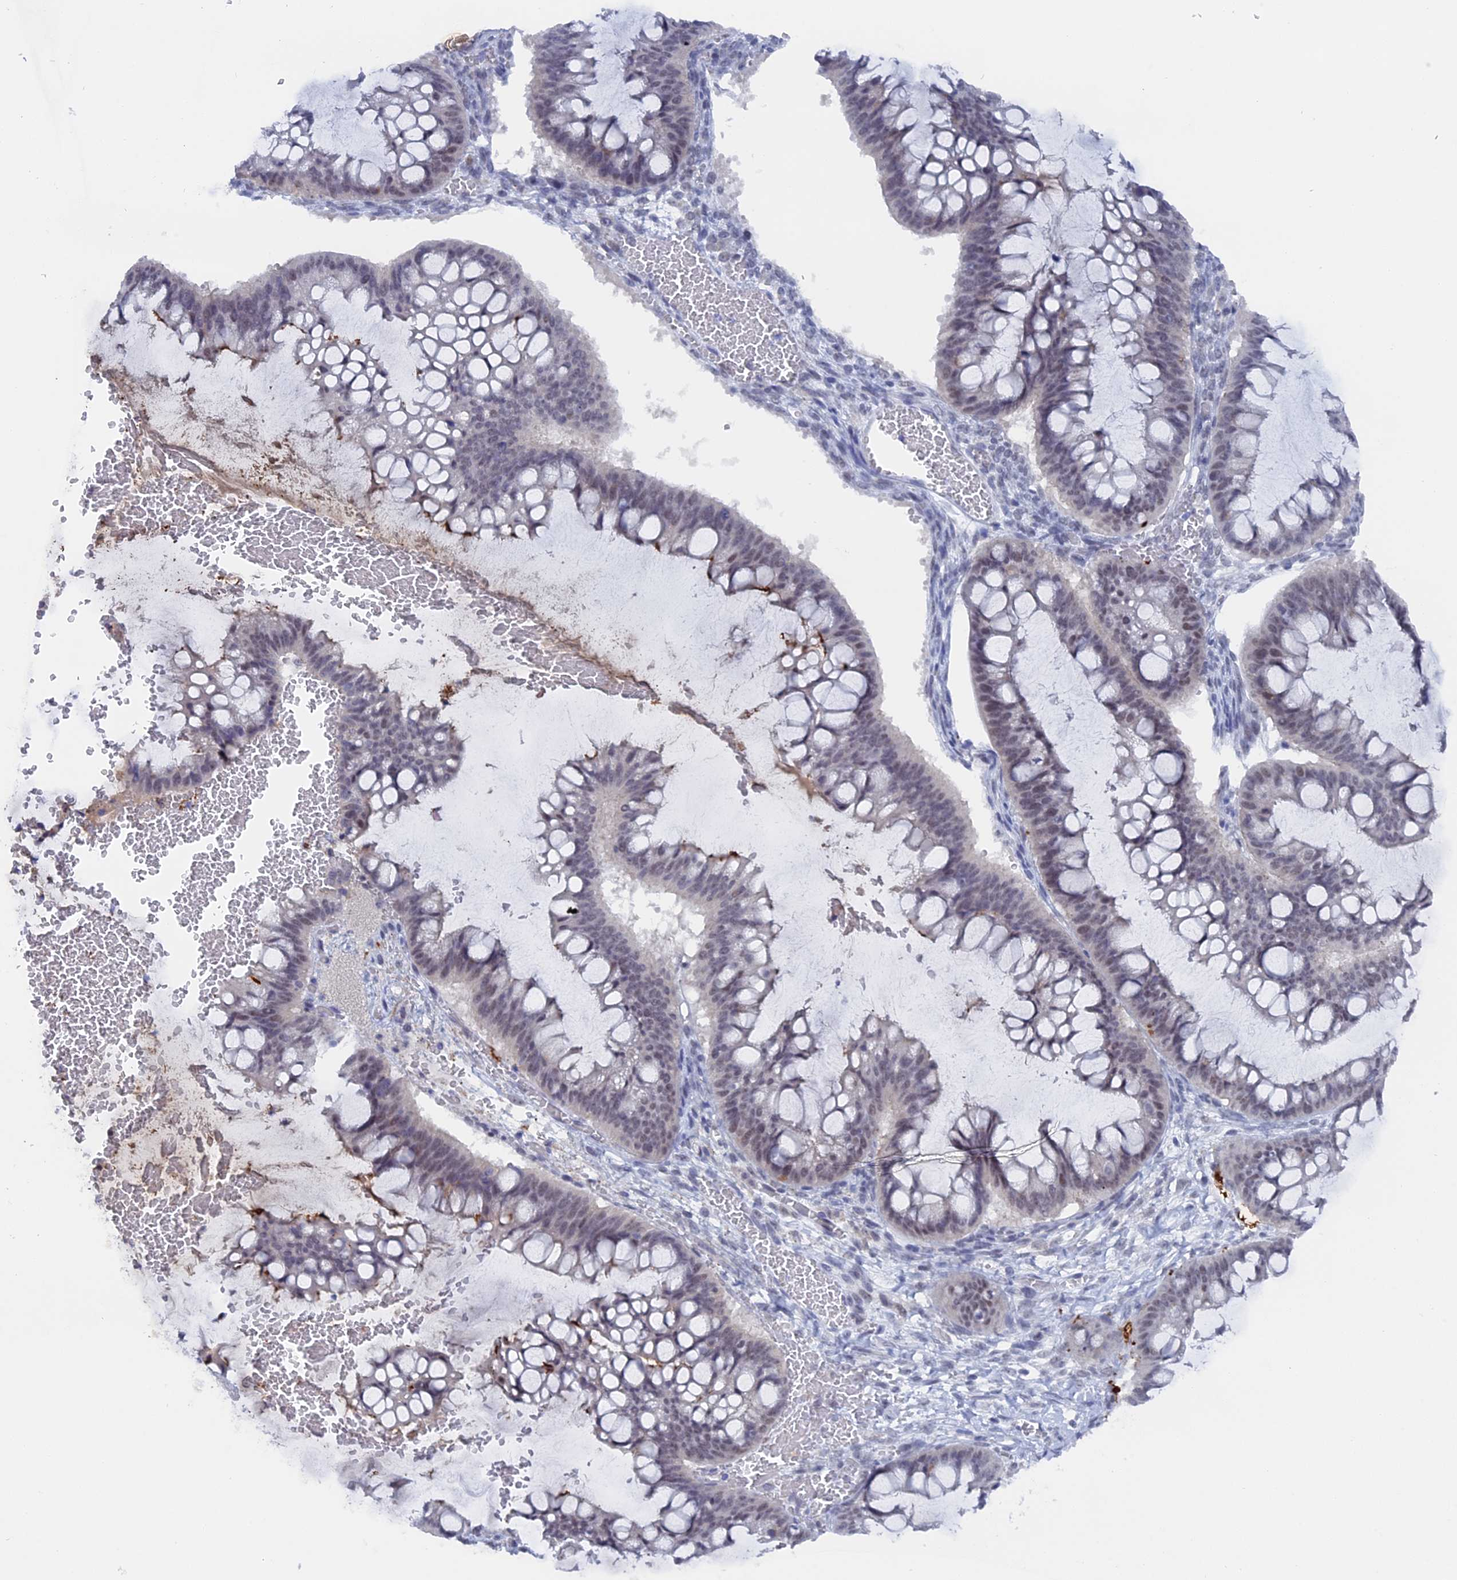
{"staining": {"intensity": "weak", "quantity": "<25%", "location": "nuclear"}, "tissue": "ovarian cancer", "cell_type": "Tumor cells", "image_type": "cancer", "snomed": [{"axis": "morphology", "description": "Cystadenocarcinoma, mucinous, NOS"}, {"axis": "topography", "description": "Ovary"}], "caption": "The immunohistochemistry image has no significant staining in tumor cells of ovarian cancer (mucinous cystadenocarcinoma) tissue.", "gene": "BRD2", "patient": {"sex": "female", "age": 73}}